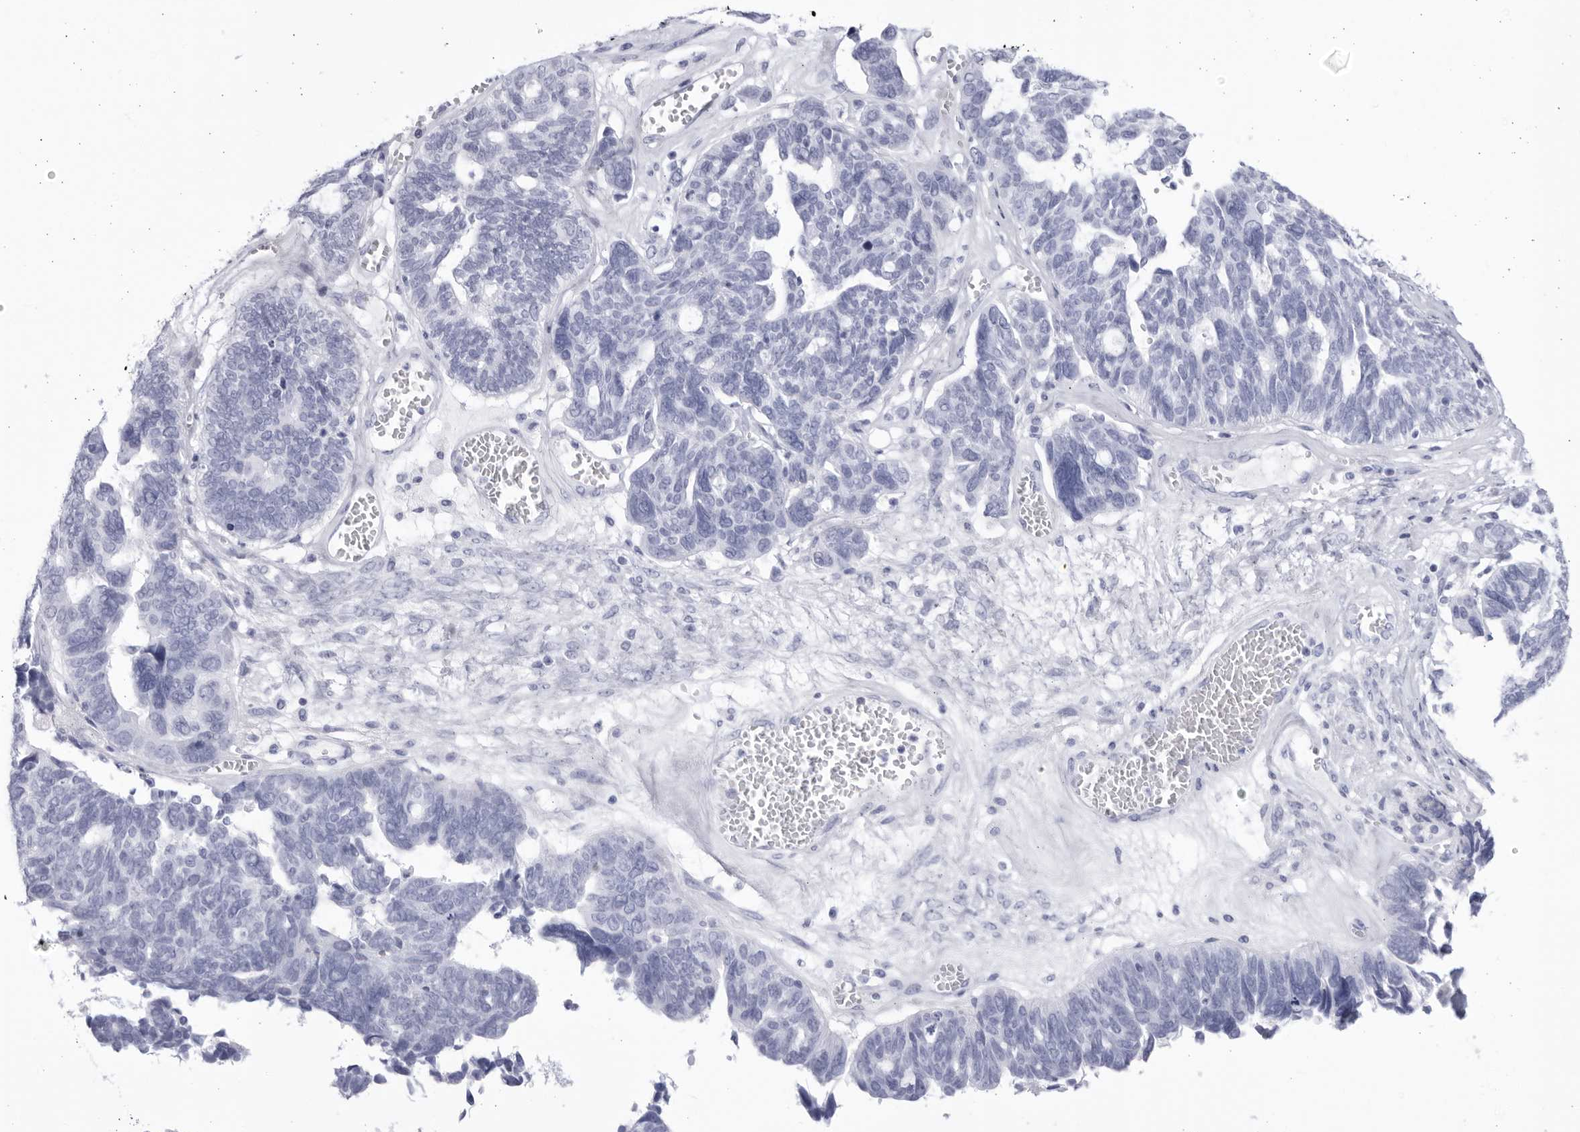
{"staining": {"intensity": "negative", "quantity": "none", "location": "none"}, "tissue": "ovarian cancer", "cell_type": "Tumor cells", "image_type": "cancer", "snomed": [{"axis": "morphology", "description": "Cystadenocarcinoma, serous, NOS"}, {"axis": "topography", "description": "Ovary"}], "caption": "Ovarian cancer (serous cystadenocarcinoma) was stained to show a protein in brown. There is no significant expression in tumor cells. (DAB (3,3'-diaminobenzidine) IHC with hematoxylin counter stain).", "gene": "CCDC181", "patient": {"sex": "female", "age": 79}}